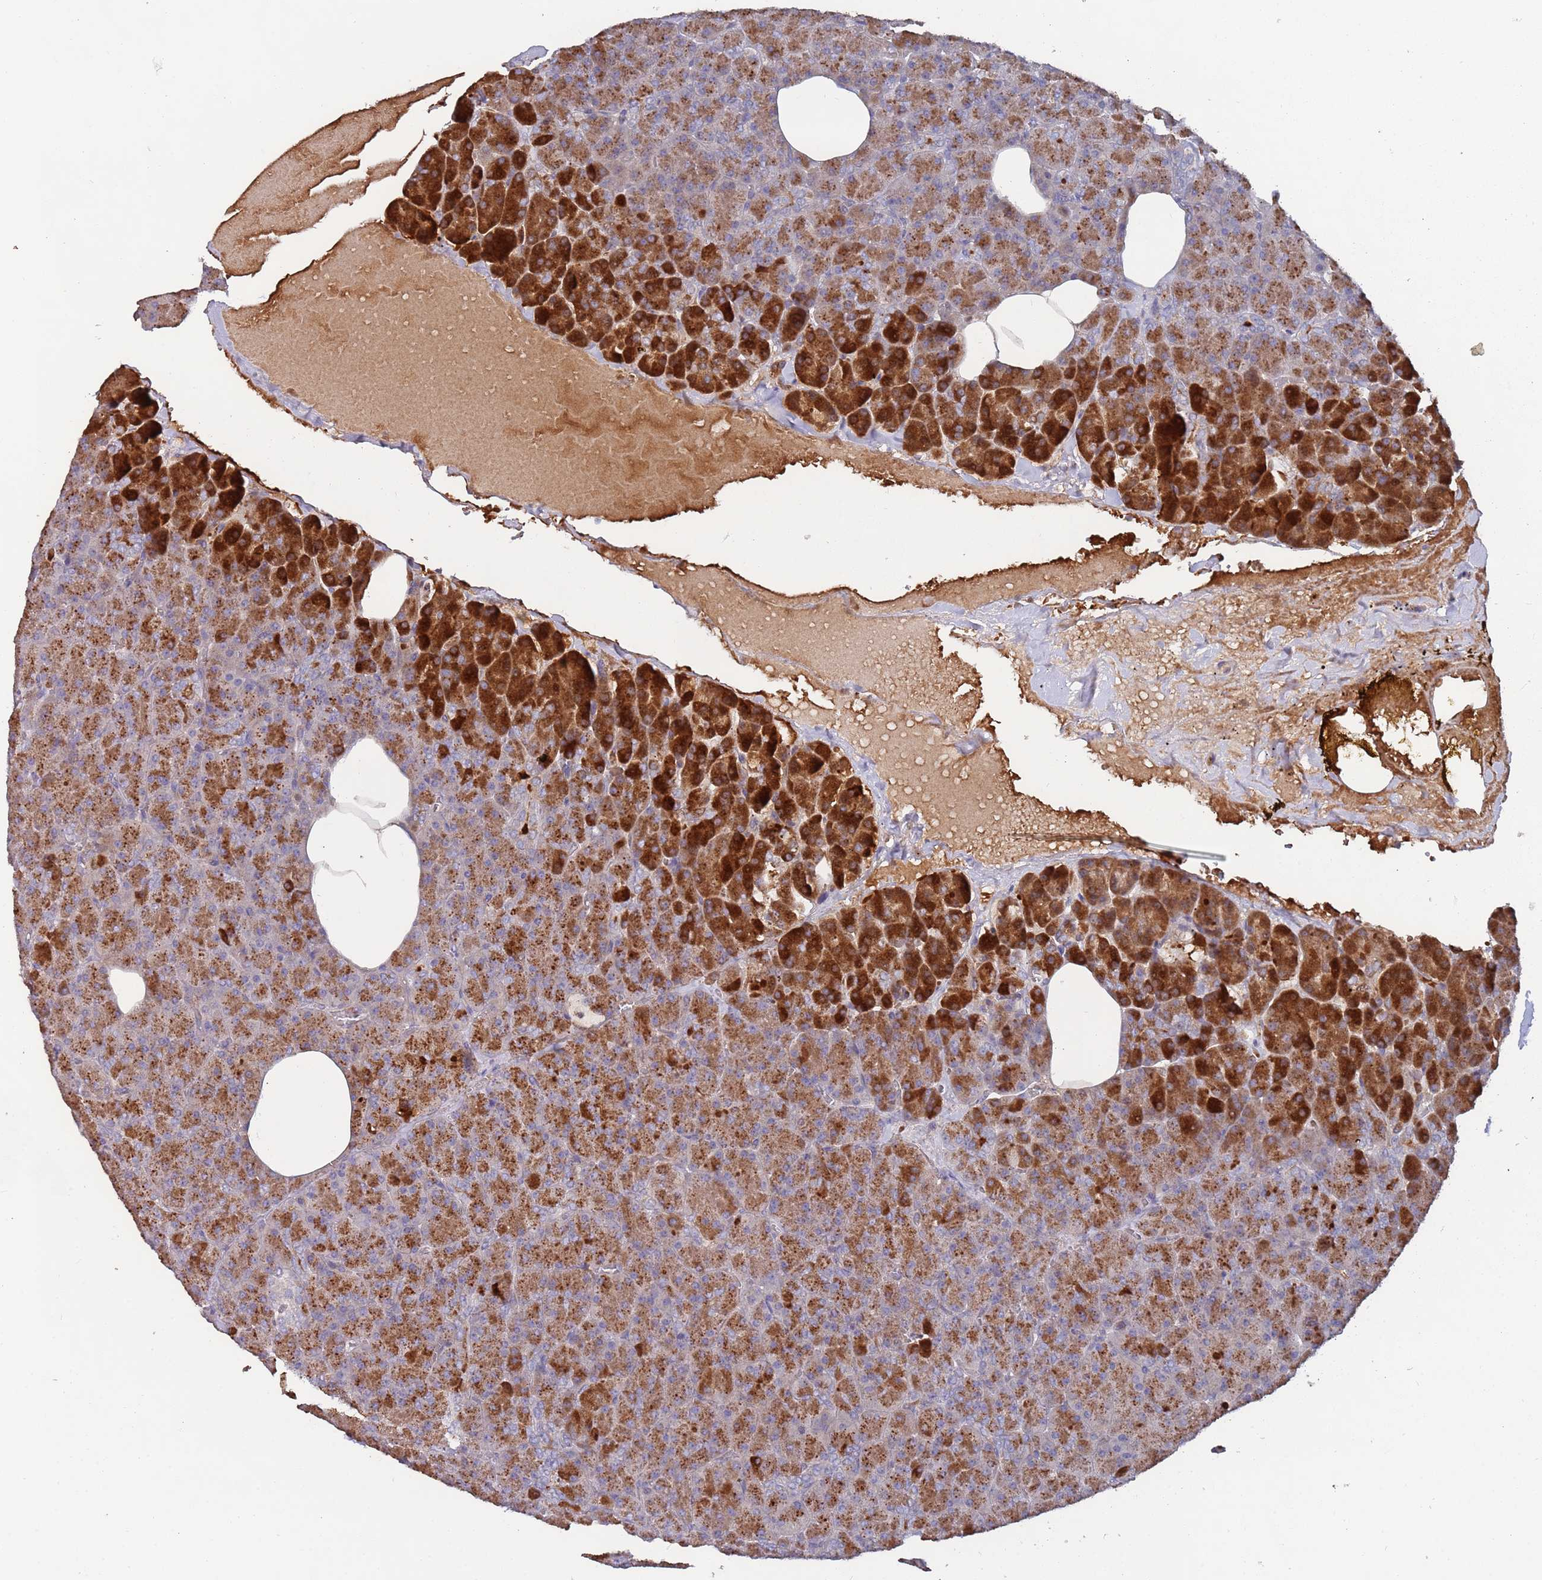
{"staining": {"intensity": "strong", "quantity": ">75%", "location": "cytoplasmic/membranous"}, "tissue": "pancreas", "cell_type": "Exocrine glandular cells", "image_type": "normal", "snomed": [{"axis": "morphology", "description": "Normal tissue, NOS"}, {"axis": "morphology", "description": "Carcinoid, malignant, NOS"}, {"axis": "topography", "description": "Pancreas"}], "caption": "IHC (DAB (3,3'-diaminobenzidine)) staining of benign pancreas shows strong cytoplasmic/membranous protein staining in approximately >75% of exocrine glandular cells. (Stains: DAB in brown, nuclei in blue, Microscopy: brightfield microscopy at high magnification).", "gene": "LACC1", "patient": {"sex": "female", "age": 35}}